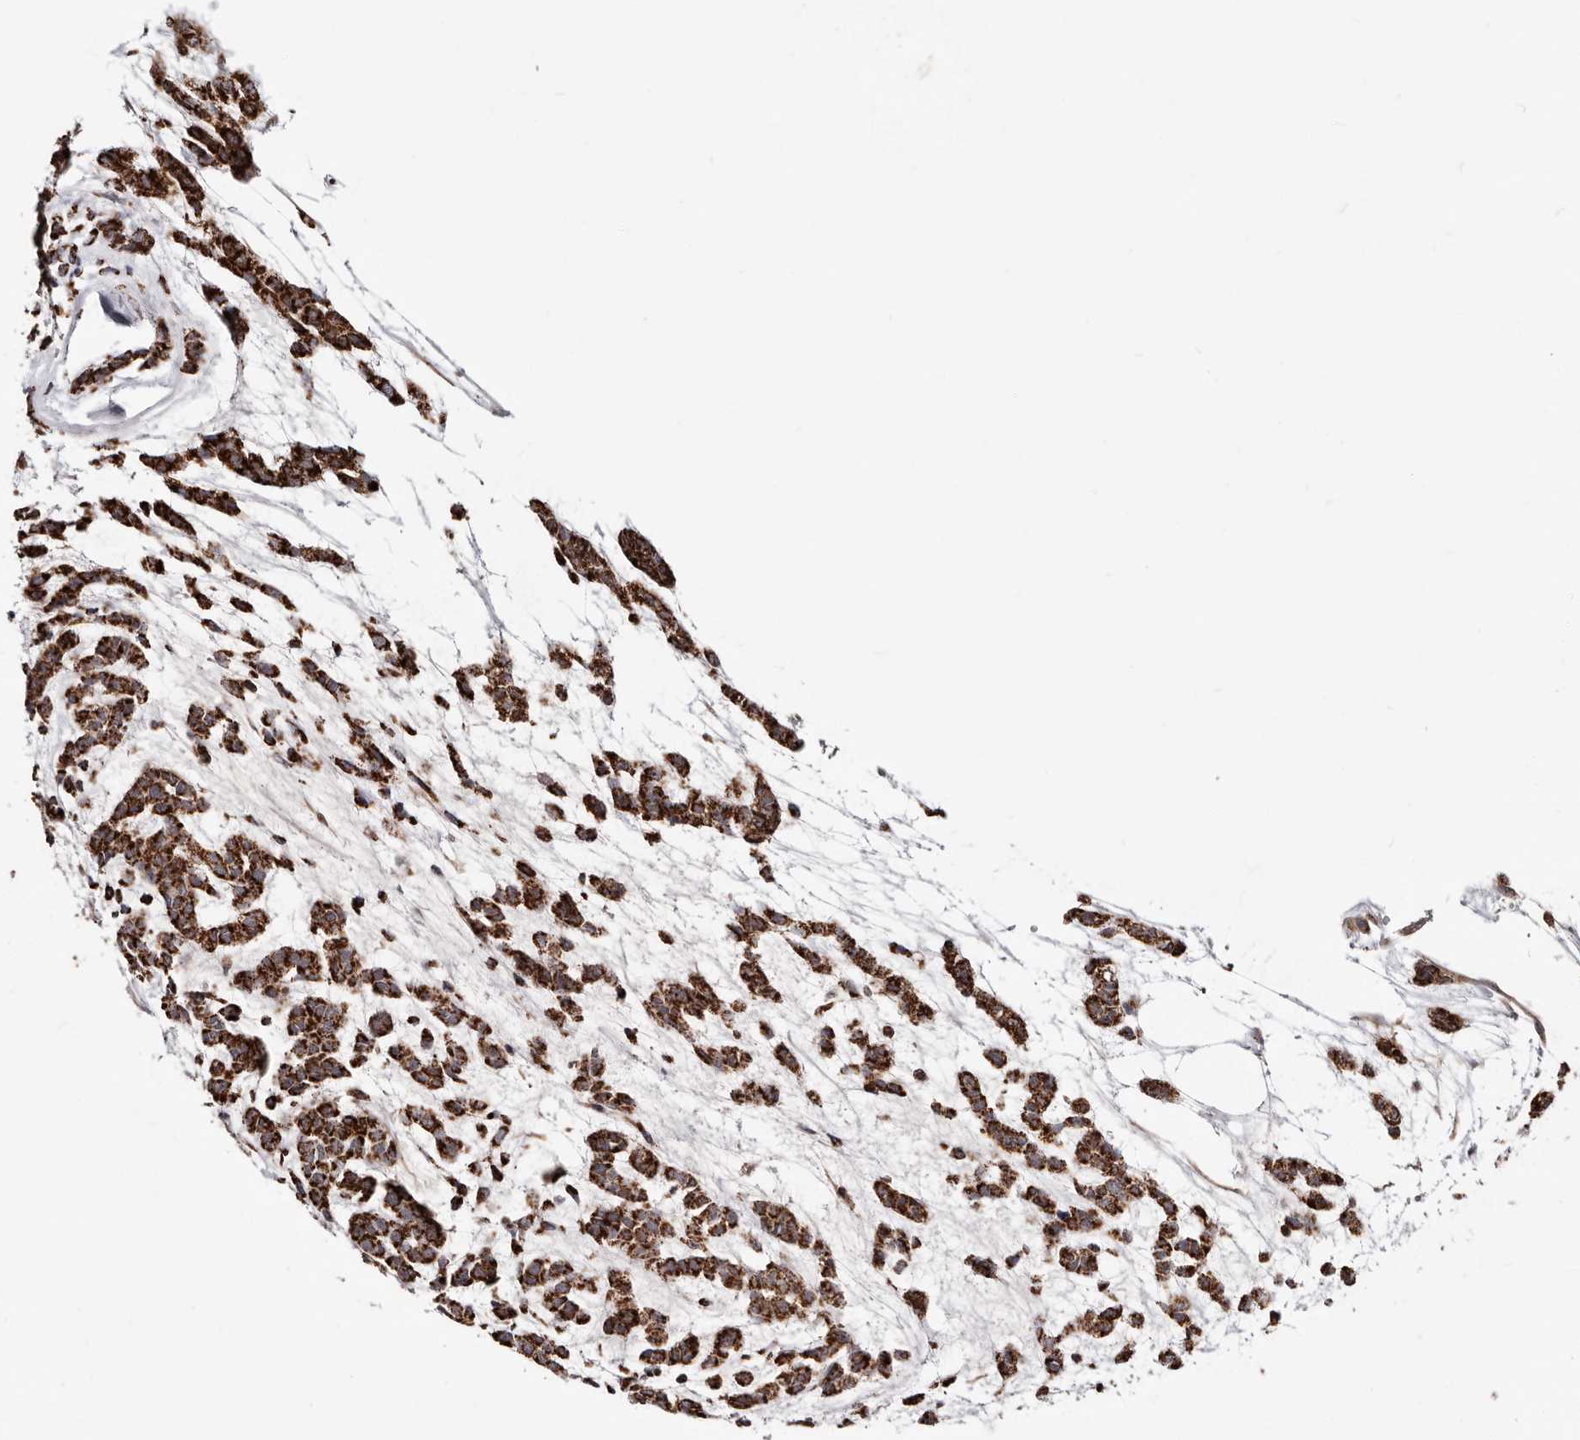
{"staining": {"intensity": "strong", "quantity": ">75%", "location": "cytoplasmic/membranous"}, "tissue": "head and neck cancer", "cell_type": "Tumor cells", "image_type": "cancer", "snomed": [{"axis": "morphology", "description": "Adenocarcinoma, NOS"}, {"axis": "morphology", "description": "Adenoma, NOS"}, {"axis": "topography", "description": "Head-Neck"}], "caption": "A photomicrograph of human adenoma (head and neck) stained for a protein shows strong cytoplasmic/membranous brown staining in tumor cells.", "gene": "PRKACB", "patient": {"sex": "female", "age": 55}}